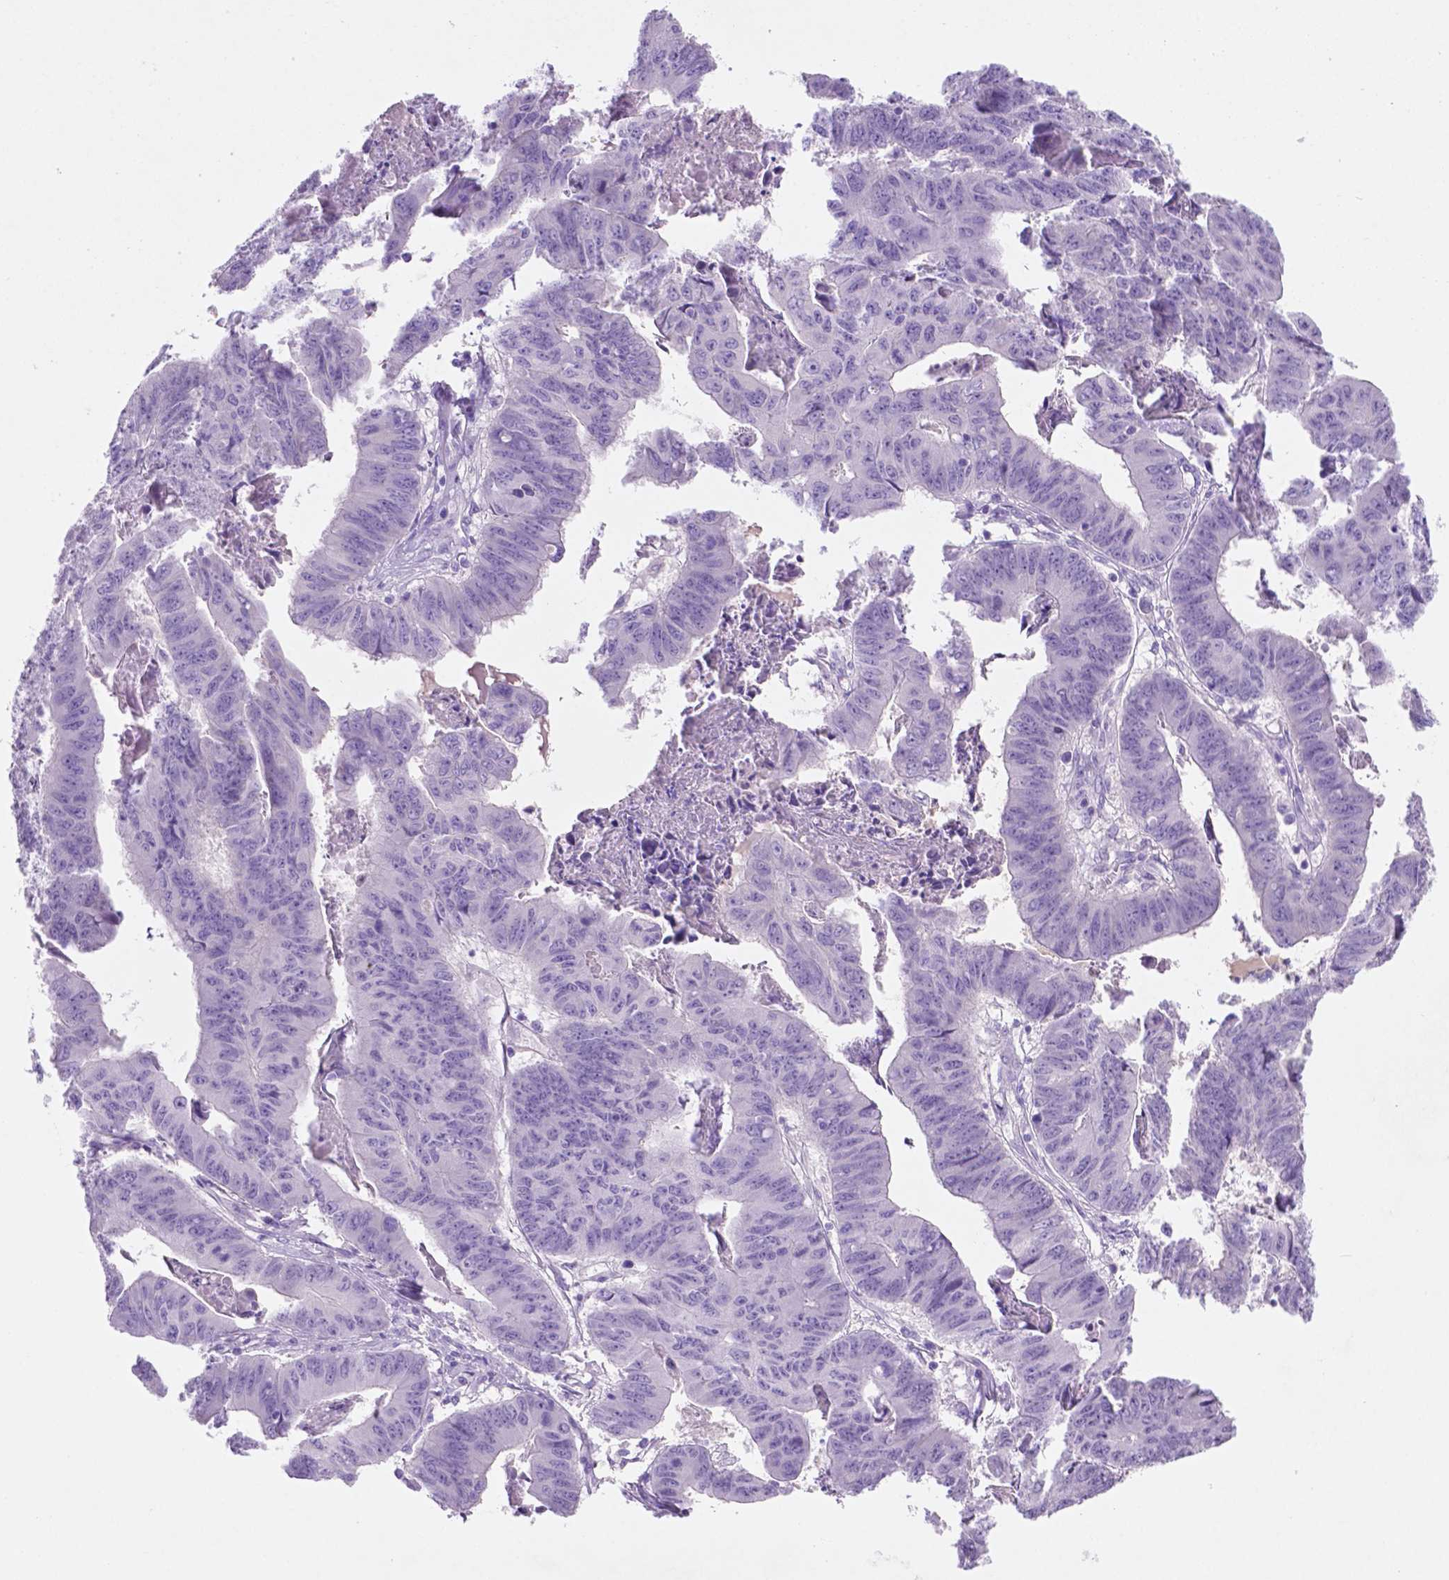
{"staining": {"intensity": "negative", "quantity": "none", "location": "none"}, "tissue": "stomach cancer", "cell_type": "Tumor cells", "image_type": "cancer", "snomed": [{"axis": "morphology", "description": "Adenocarcinoma, NOS"}, {"axis": "topography", "description": "Stomach, lower"}], "caption": "Immunohistochemistry (IHC) histopathology image of stomach cancer (adenocarcinoma) stained for a protein (brown), which shows no staining in tumor cells. (Stains: DAB immunohistochemistry (IHC) with hematoxylin counter stain, Microscopy: brightfield microscopy at high magnification).", "gene": "POU4F1", "patient": {"sex": "male", "age": 77}}